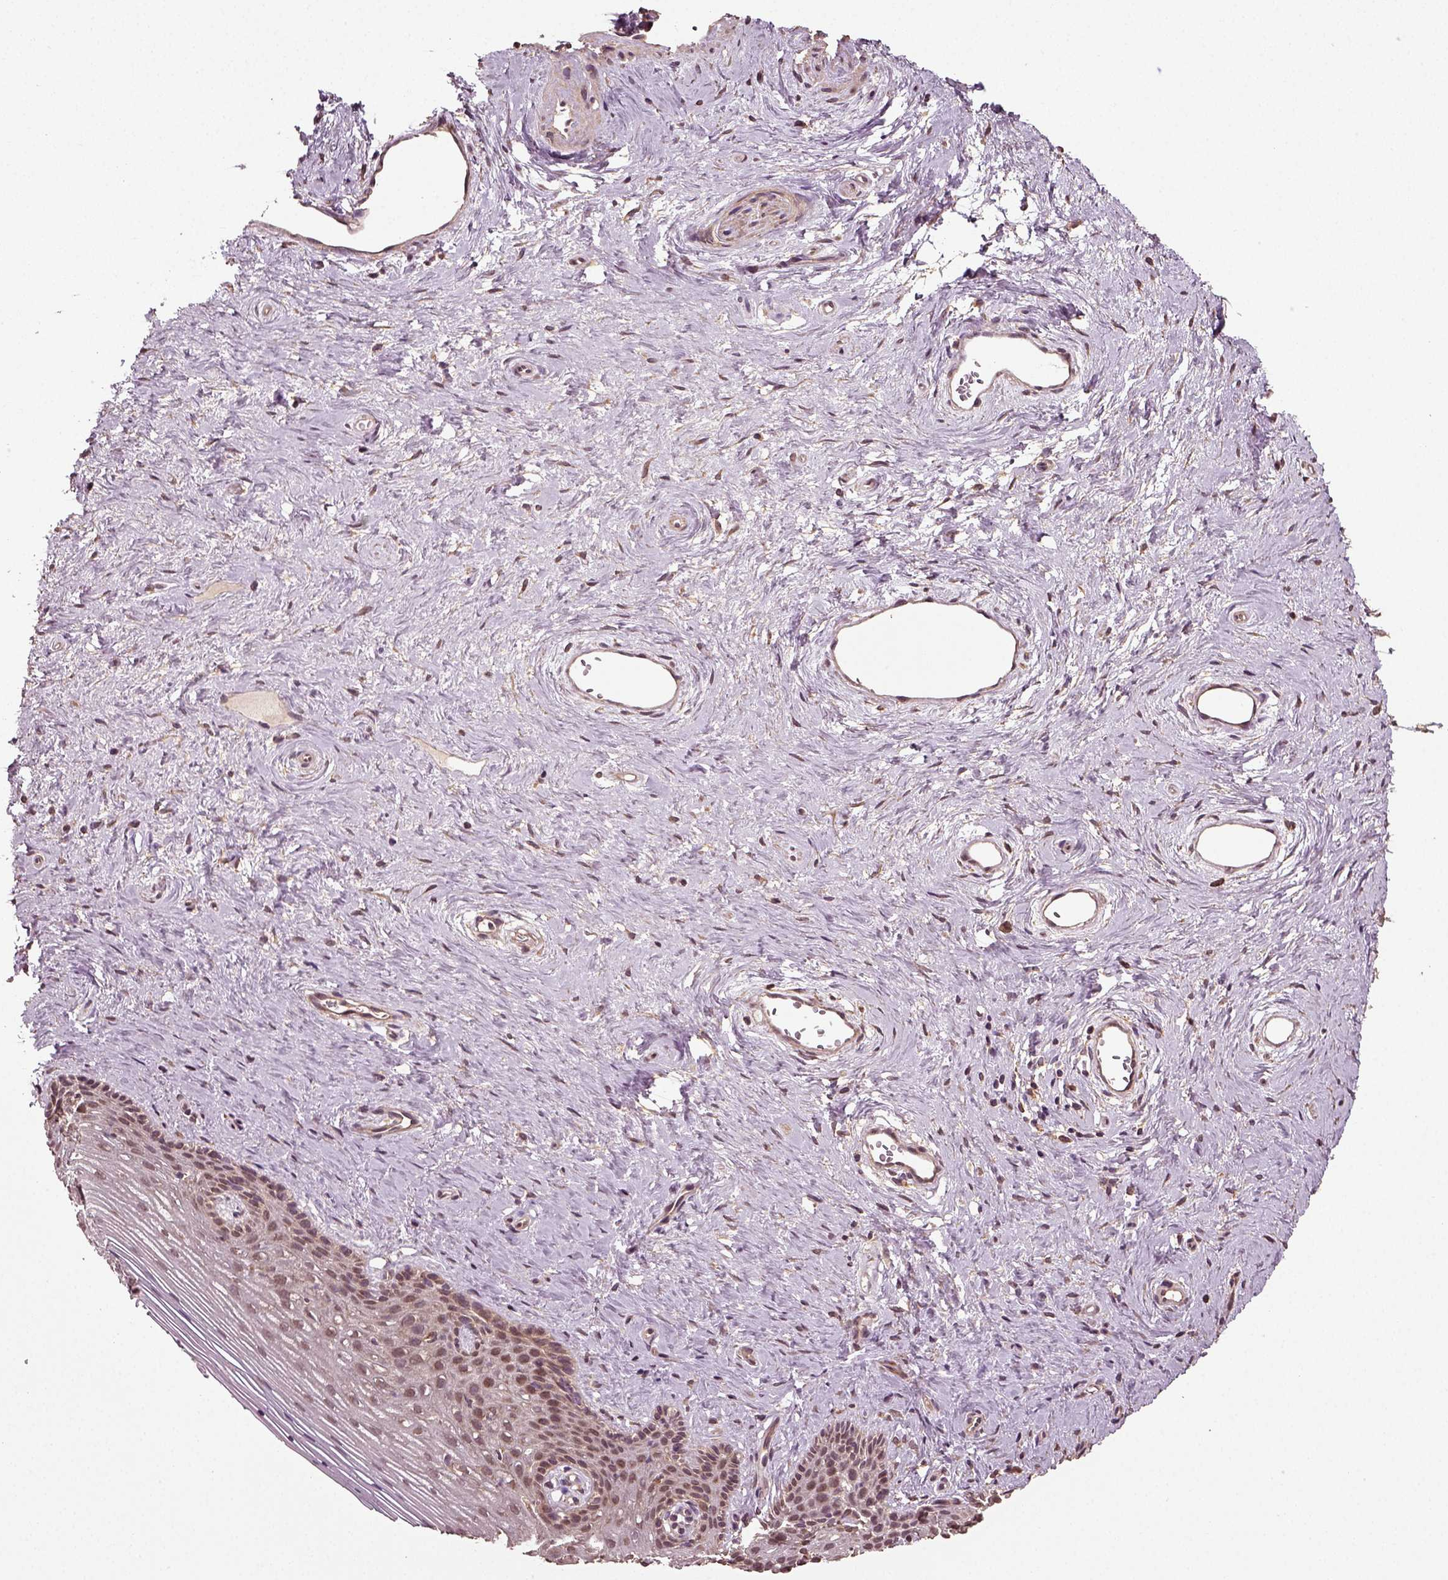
{"staining": {"intensity": "weak", "quantity": ">75%", "location": "cytoplasmic/membranous"}, "tissue": "vagina", "cell_type": "Squamous epithelial cells", "image_type": "normal", "snomed": [{"axis": "morphology", "description": "Normal tissue, NOS"}, {"axis": "topography", "description": "Vagina"}], "caption": "IHC micrograph of normal human vagina stained for a protein (brown), which exhibits low levels of weak cytoplasmic/membranous positivity in approximately >75% of squamous epithelial cells.", "gene": "ERV3", "patient": {"sex": "female", "age": 45}}